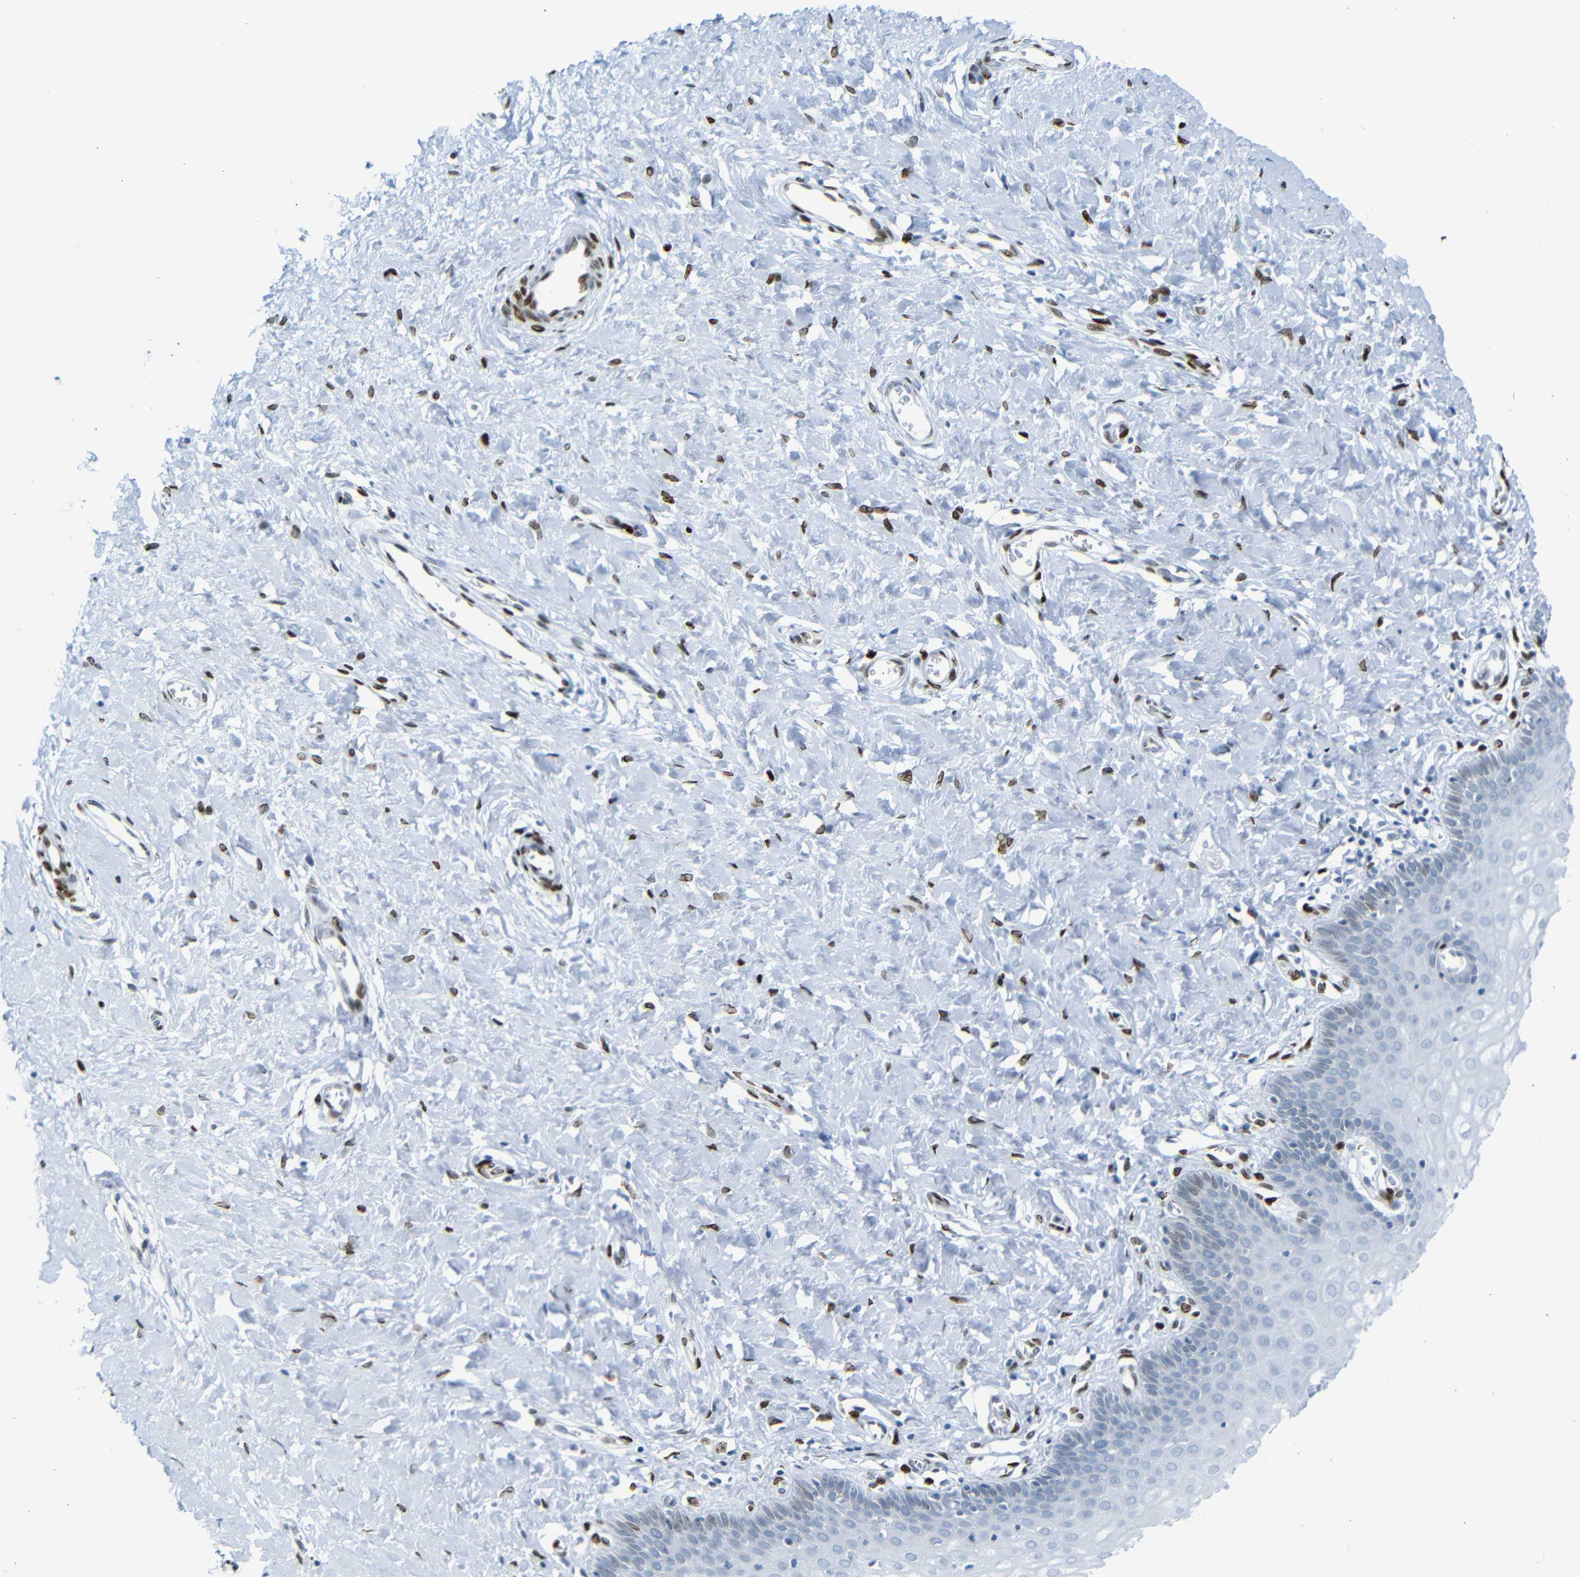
{"staining": {"intensity": "strong", "quantity": ">75%", "location": "nuclear"}, "tissue": "cervix", "cell_type": "Glandular cells", "image_type": "normal", "snomed": [{"axis": "morphology", "description": "Normal tissue, NOS"}, {"axis": "topography", "description": "Cervix"}], "caption": "Immunohistochemical staining of benign cervix demonstrates >75% levels of strong nuclear protein expression in about >75% of glandular cells.", "gene": "NPIPB15", "patient": {"sex": "female", "age": 55}}